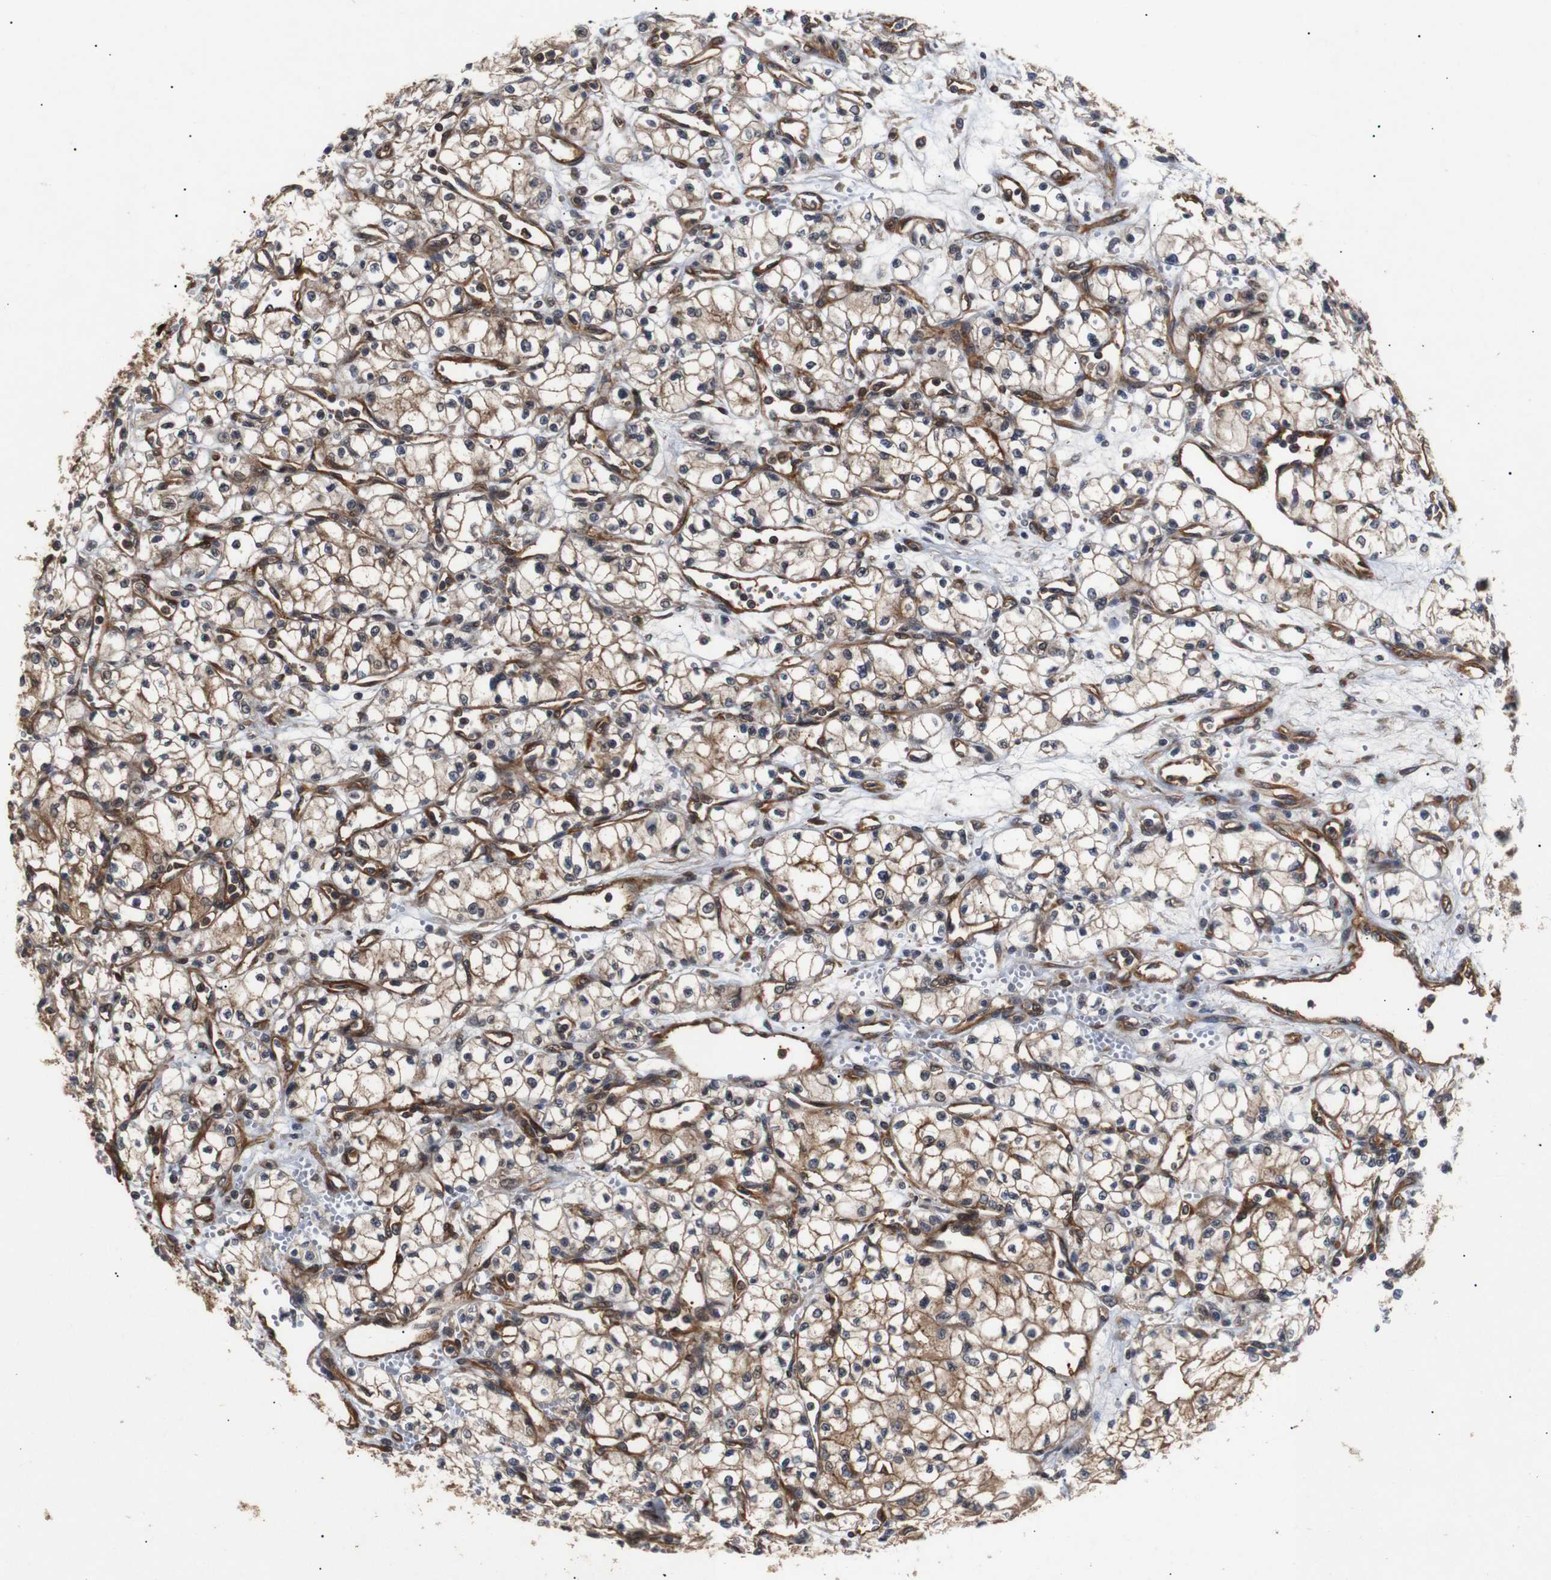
{"staining": {"intensity": "moderate", "quantity": ">75%", "location": "cytoplasmic/membranous"}, "tissue": "renal cancer", "cell_type": "Tumor cells", "image_type": "cancer", "snomed": [{"axis": "morphology", "description": "Normal tissue, NOS"}, {"axis": "morphology", "description": "Adenocarcinoma, NOS"}, {"axis": "topography", "description": "Kidney"}], "caption": "A medium amount of moderate cytoplasmic/membranous positivity is present in approximately >75% of tumor cells in renal adenocarcinoma tissue. The staining was performed using DAB, with brown indicating positive protein expression. Nuclei are stained blue with hematoxylin.", "gene": "PAWR", "patient": {"sex": "male", "age": 59}}